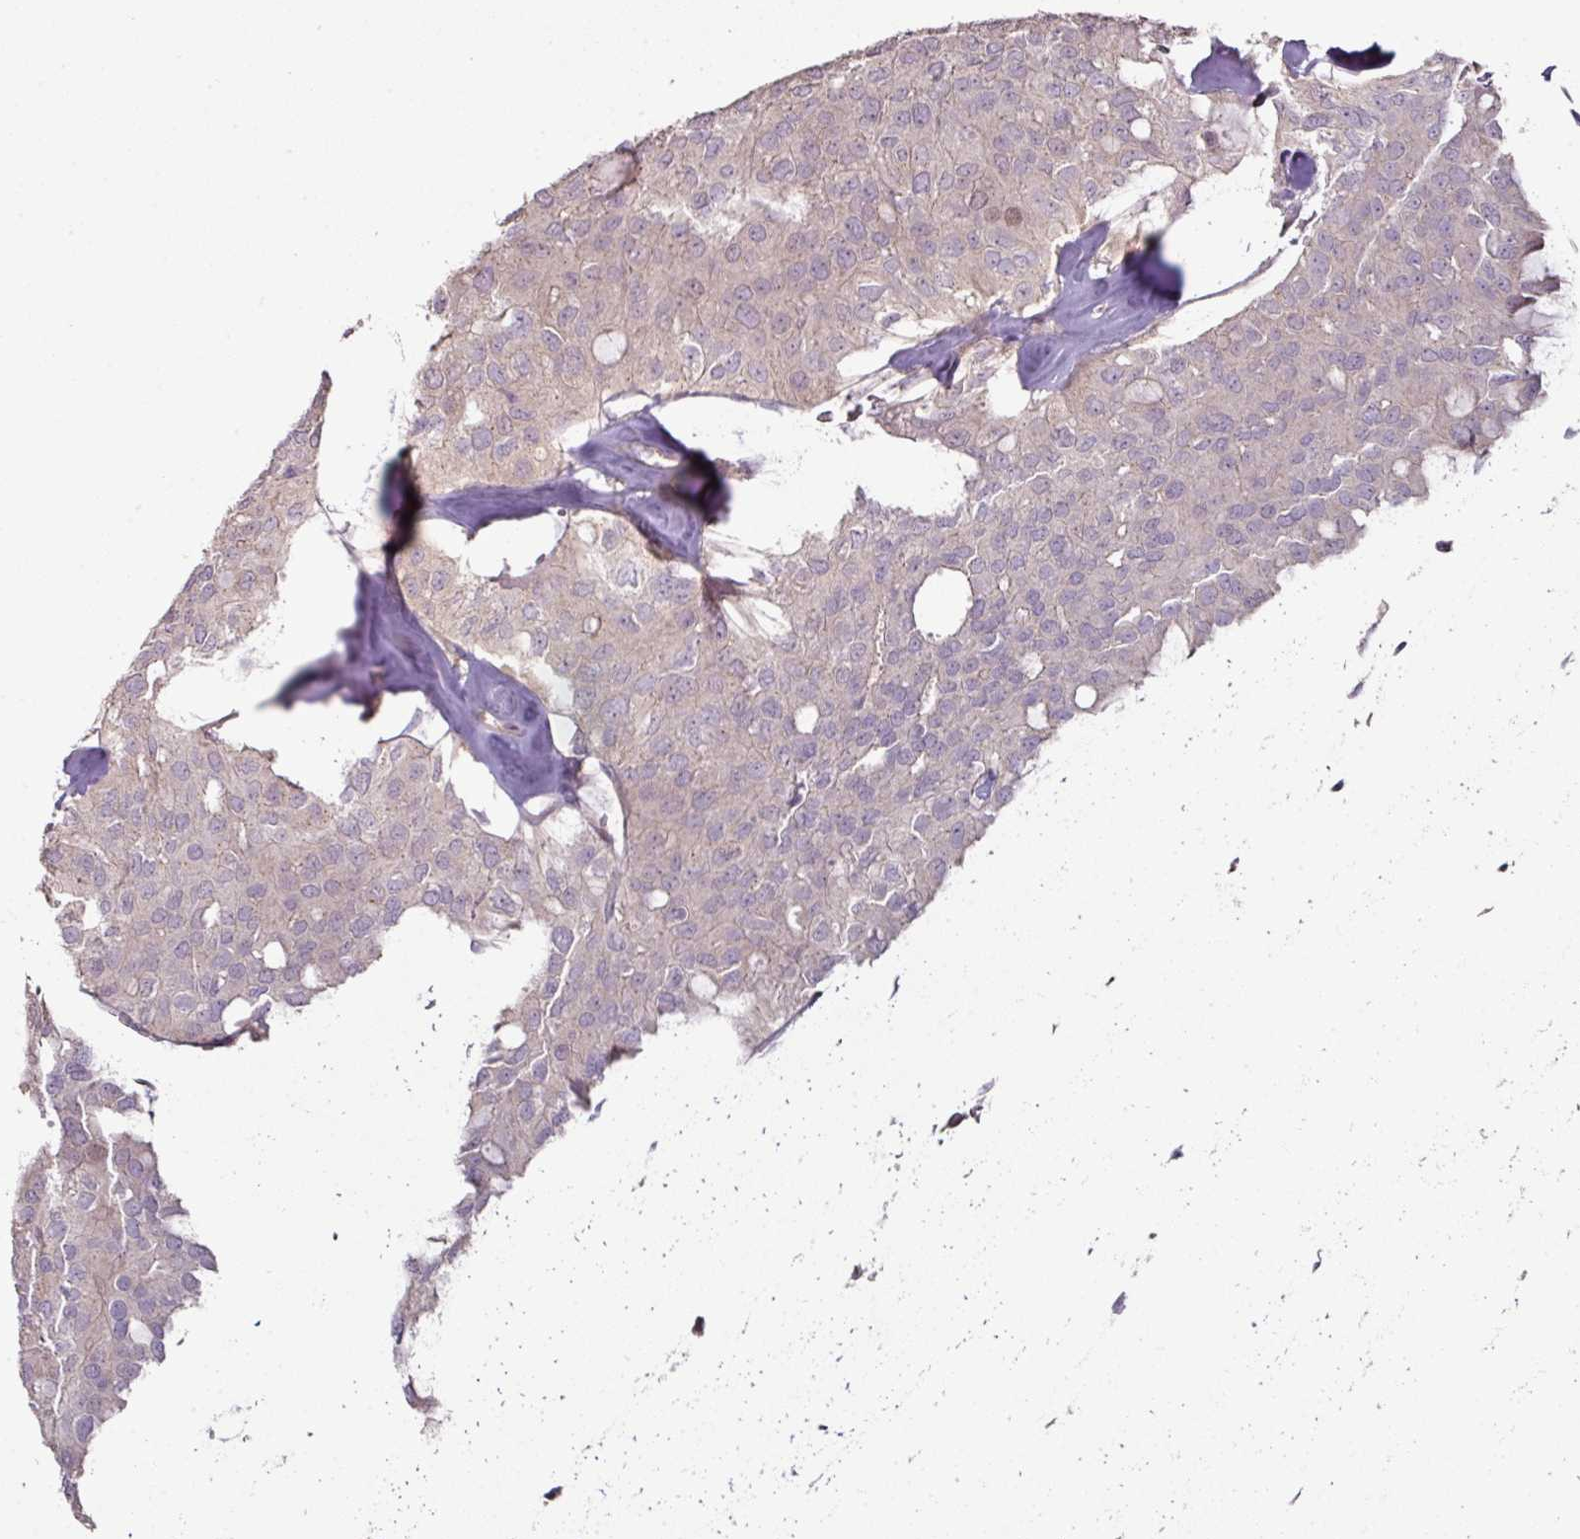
{"staining": {"intensity": "weak", "quantity": "<25%", "location": "nuclear"}, "tissue": "thyroid cancer", "cell_type": "Tumor cells", "image_type": "cancer", "snomed": [{"axis": "morphology", "description": "Follicular adenoma carcinoma, NOS"}, {"axis": "topography", "description": "Thyroid gland"}], "caption": "Tumor cells show no significant protein staining in thyroid cancer.", "gene": "CXCR5", "patient": {"sex": "male", "age": 75}}